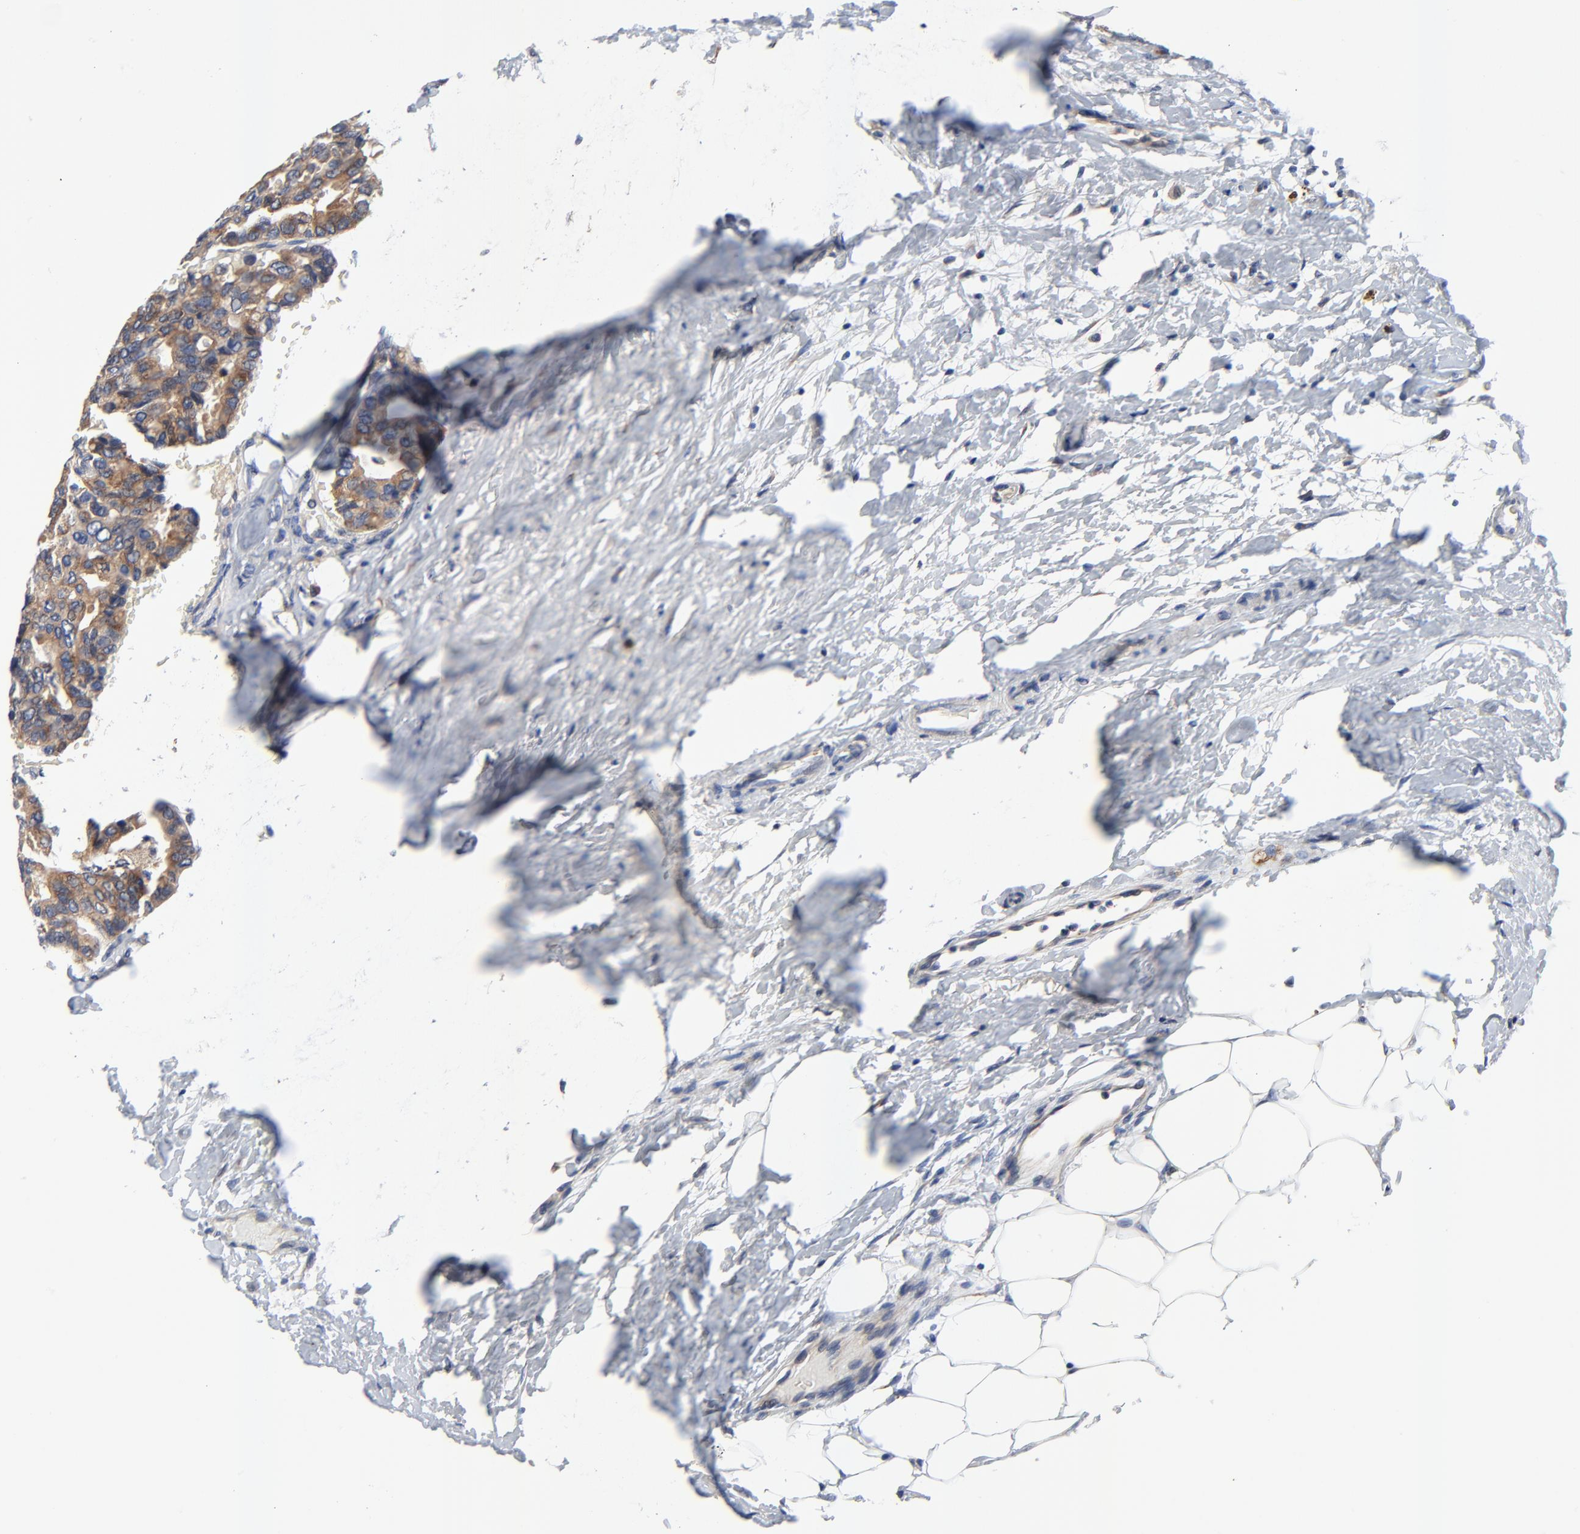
{"staining": {"intensity": "moderate", "quantity": ">75%", "location": "cytoplasmic/membranous"}, "tissue": "breast cancer", "cell_type": "Tumor cells", "image_type": "cancer", "snomed": [{"axis": "morphology", "description": "Duct carcinoma"}, {"axis": "topography", "description": "Breast"}], "caption": "About >75% of tumor cells in human intraductal carcinoma (breast) display moderate cytoplasmic/membranous protein positivity as visualized by brown immunohistochemical staining.", "gene": "VAV2", "patient": {"sex": "female", "age": 69}}